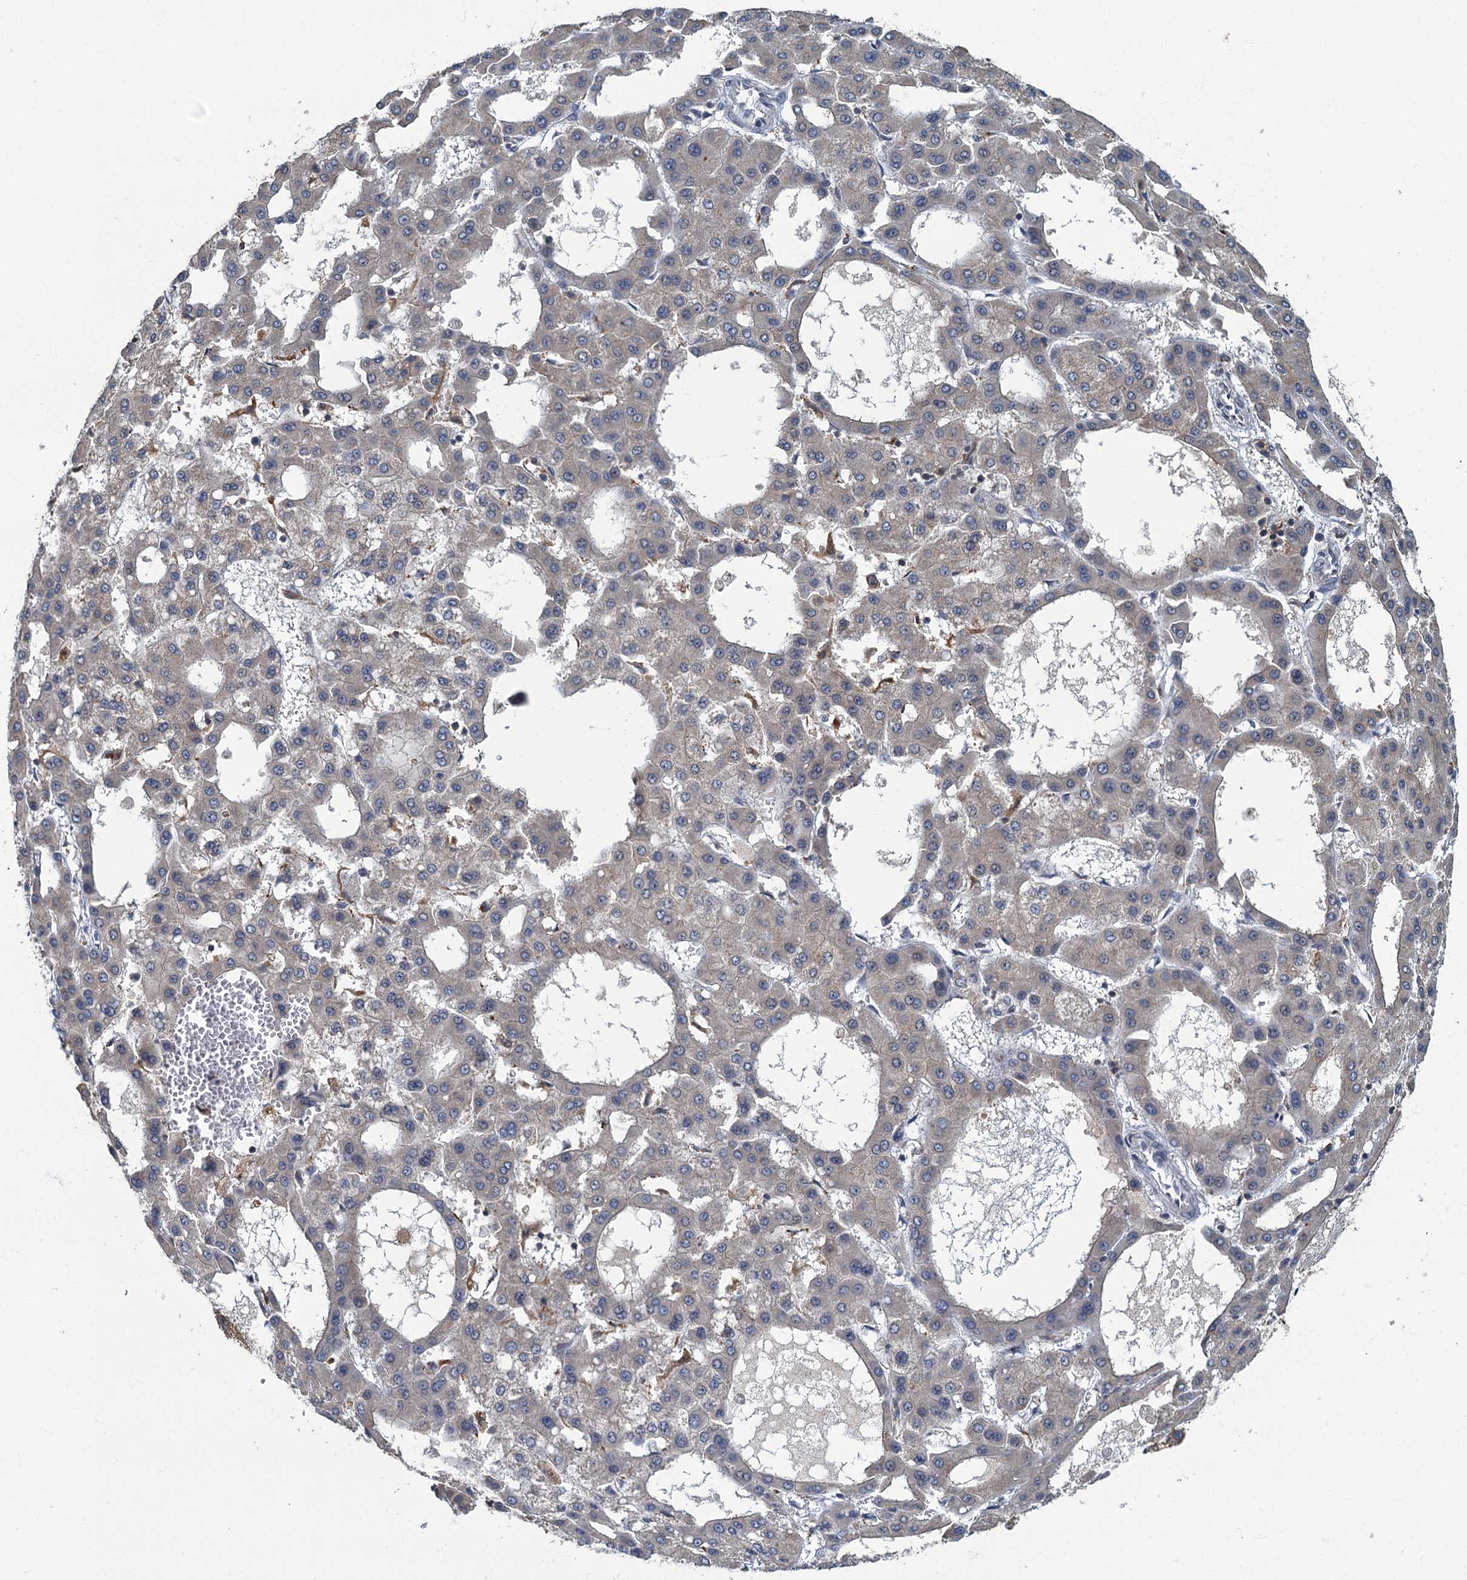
{"staining": {"intensity": "negative", "quantity": "none", "location": "none"}, "tissue": "liver cancer", "cell_type": "Tumor cells", "image_type": "cancer", "snomed": [{"axis": "morphology", "description": "Carcinoma, Hepatocellular, NOS"}, {"axis": "topography", "description": "Liver"}], "caption": "Tumor cells are negative for brown protein staining in hepatocellular carcinoma (liver).", "gene": "WDCP", "patient": {"sex": "male", "age": 47}}